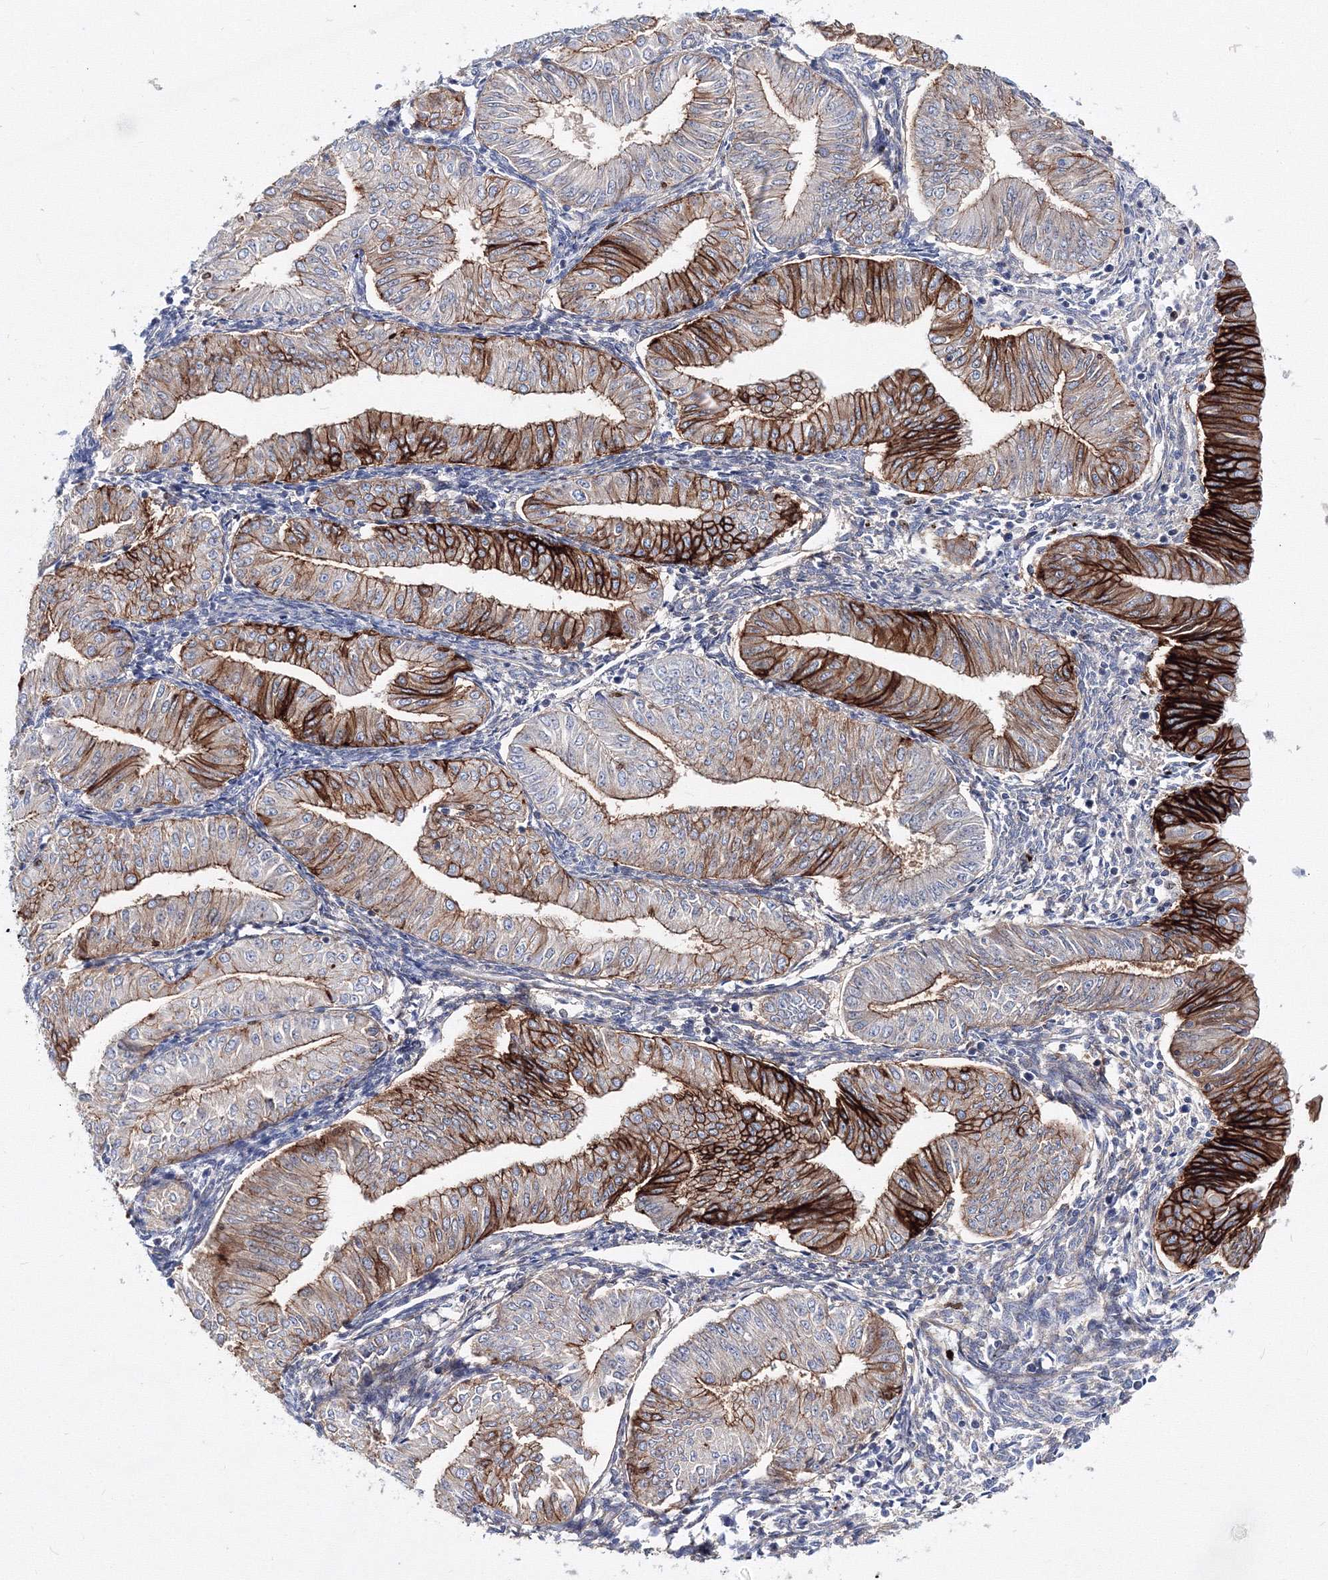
{"staining": {"intensity": "strong", "quantity": "25%-75%", "location": "cytoplasmic/membranous"}, "tissue": "endometrial cancer", "cell_type": "Tumor cells", "image_type": "cancer", "snomed": [{"axis": "morphology", "description": "Normal tissue, NOS"}, {"axis": "morphology", "description": "Adenocarcinoma, NOS"}, {"axis": "topography", "description": "Endometrium"}], "caption": "A brown stain labels strong cytoplasmic/membranous staining of a protein in human endometrial cancer tumor cells.", "gene": "C11orf52", "patient": {"sex": "female", "age": 53}}